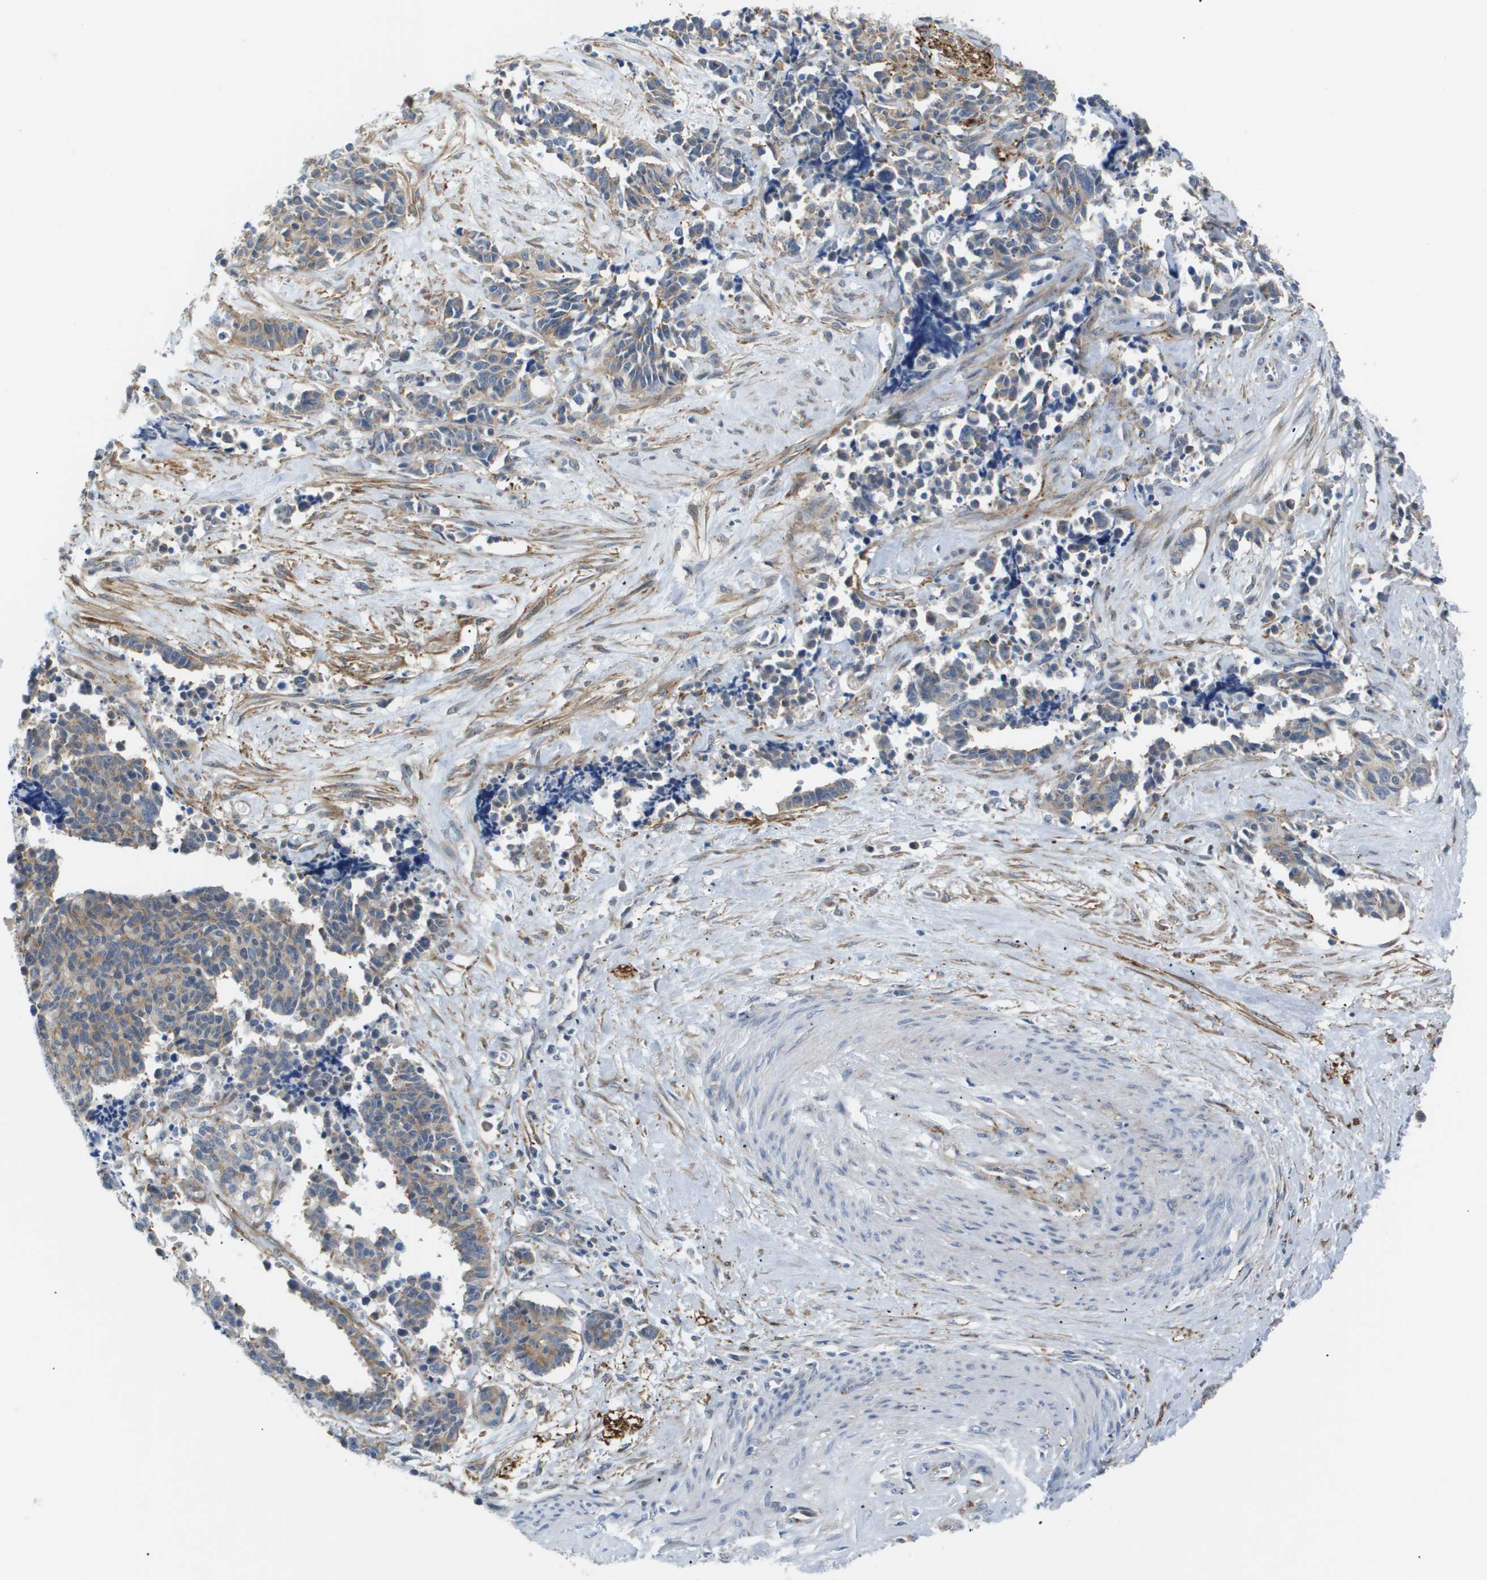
{"staining": {"intensity": "weak", "quantity": "25%-75%", "location": "cytoplasmic/membranous"}, "tissue": "cervical cancer", "cell_type": "Tumor cells", "image_type": "cancer", "snomed": [{"axis": "morphology", "description": "Squamous cell carcinoma, NOS"}, {"axis": "topography", "description": "Cervix"}], "caption": "Immunohistochemical staining of human cervical squamous cell carcinoma demonstrates weak cytoplasmic/membranous protein staining in about 25%-75% of tumor cells. Ihc stains the protein in brown and the nuclei are stained blue.", "gene": "OTUD5", "patient": {"sex": "female", "age": 35}}